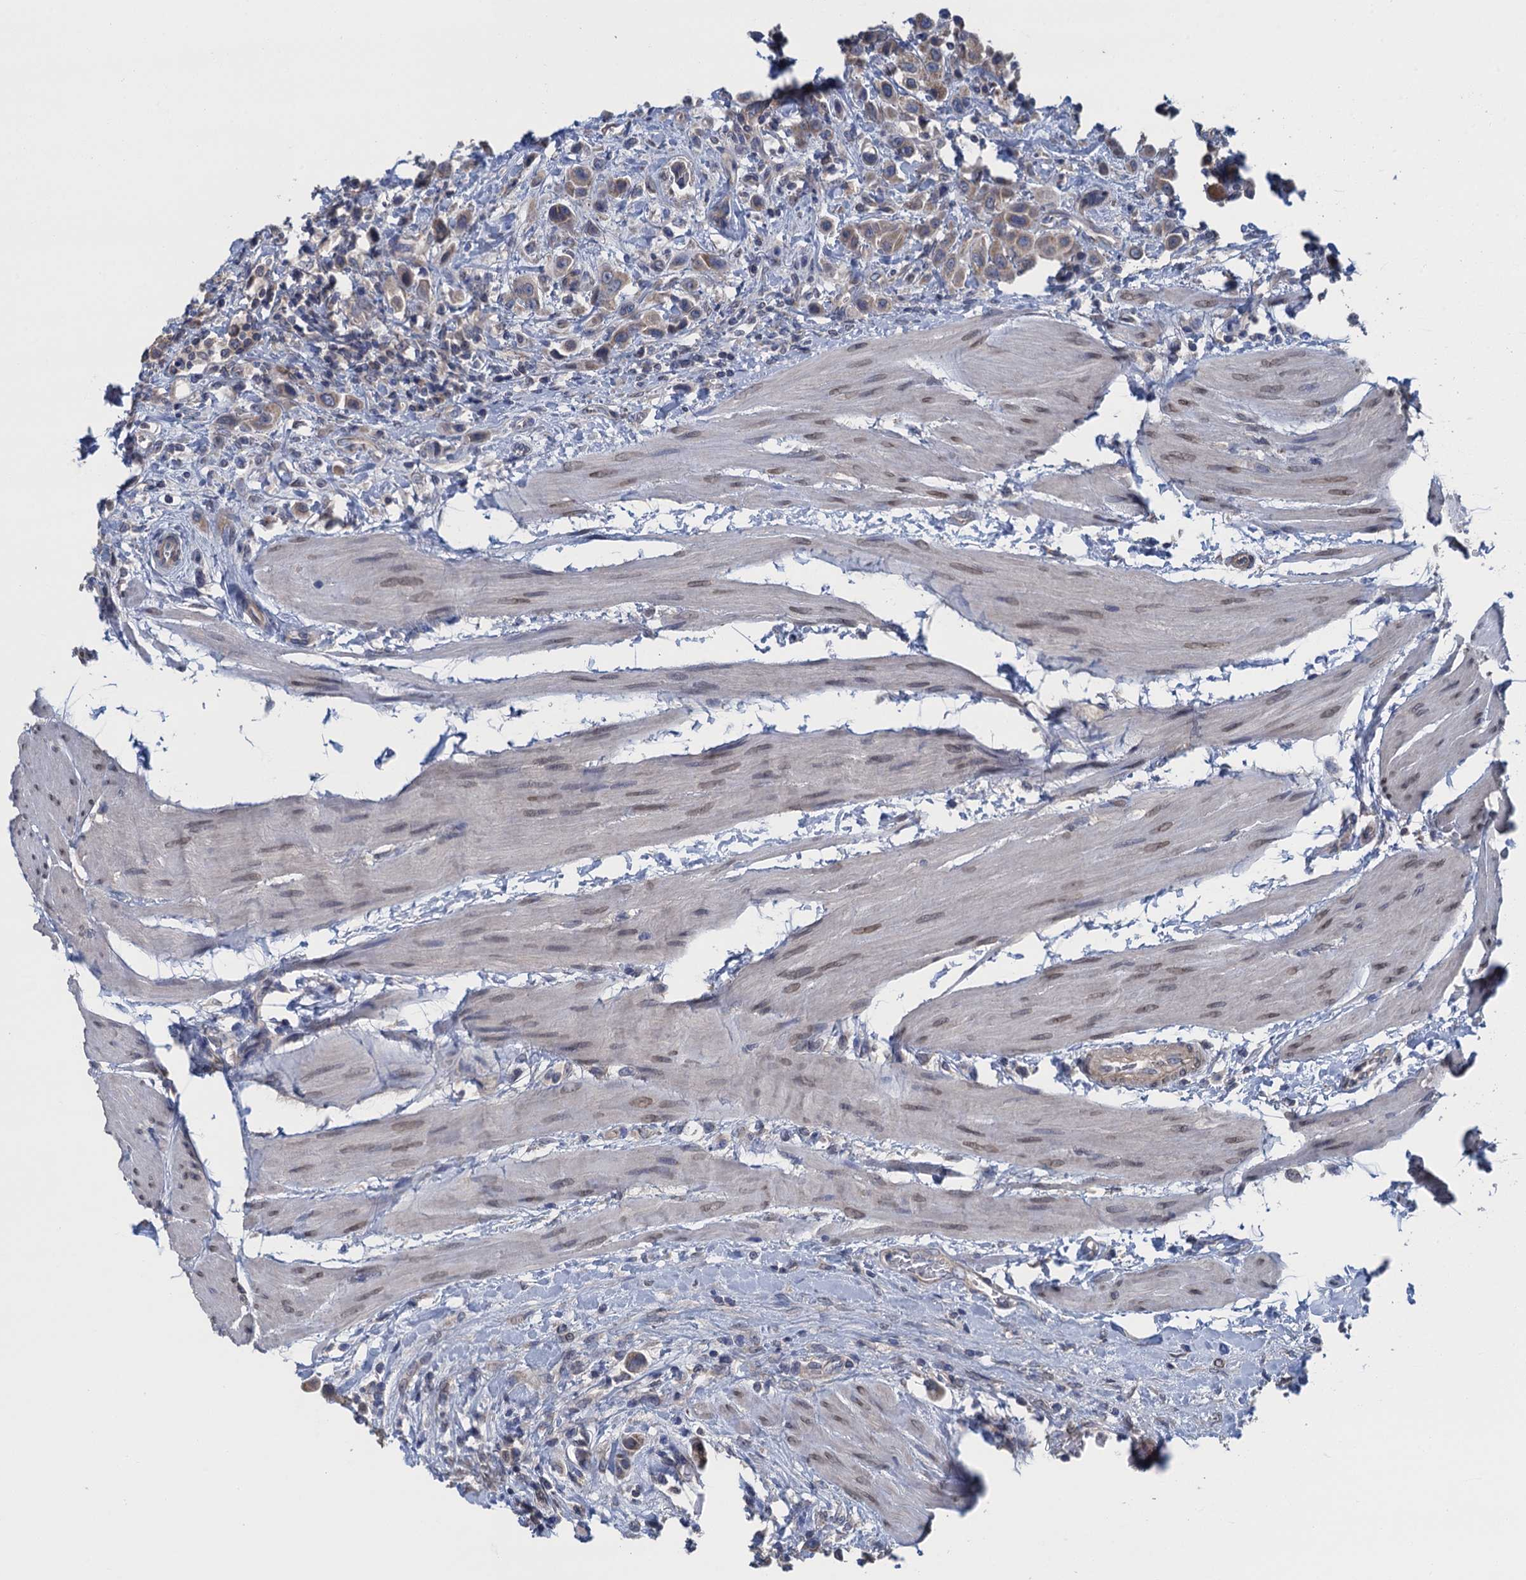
{"staining": {"intensity": "moderate", "quantity": "25%-75%", "location": "cytoplasmic/membranous"}, "tissue": "urothelial cancer", "cell_type": "Tumor cells", "image_type": "cancer", "snomed": [{"axis": "morphology", "description": "Urothelial carcinoma, High grade"}, {"axis": "topography", "description": "Urinary bladder"}], "caption": "This is a histology image of immunohistochemistry staining of urothelial cancer, which shows moderate positivity in the cytoplasmic/membranous of tumor cells.", "gene": "CTU2", "patient": {"sex": "male", "age": 50}}